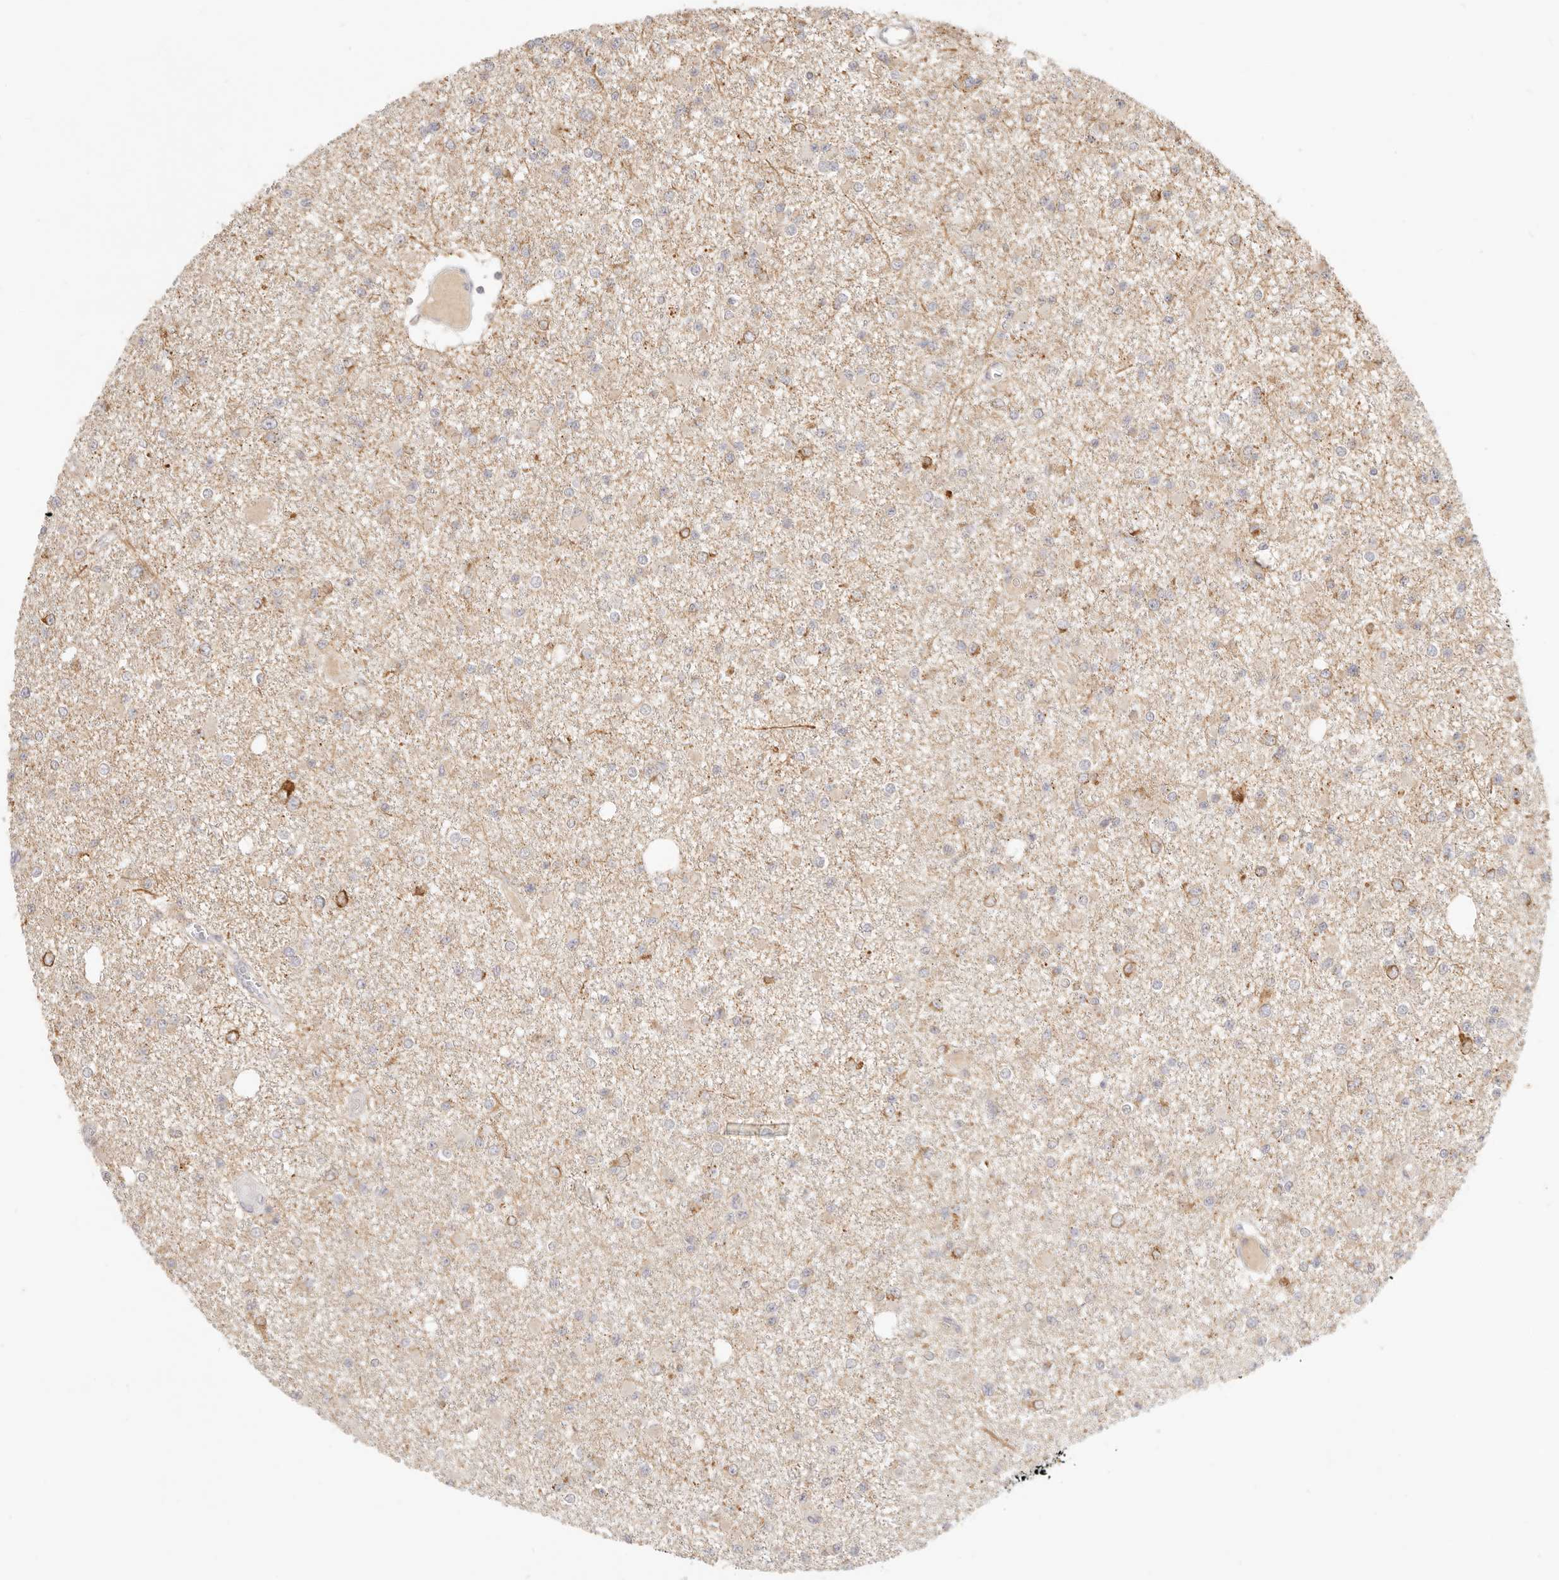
{"staining": {"intensity": "weak", "quantity": "25%-75%", "location": "cytoplasmic/membranous"}, "tissue": "glioma", "cell_type": "Tumor cells", "image_type": "cancer", "snomed": [{"axis": "morphology", "description": "Glioma, malignant, Low grade"}, {"axis": "topography", "description": "Brain"}], "caption": "Immunohistochemistry staining of glioma, which displays low levels of weak cytoplasmic/membranous positivity in about 25%-75% of tumor cells indicating weak cytoplasmic/membranous protein staining. The staining was performed using DAB (3,3'-diaminobenzidine) (brown) for protein detection and nuclei were counterstained in hematoxylin (blue).", "gene": "CPLANE2", "patient": {"sex": "female", "age": 22}}